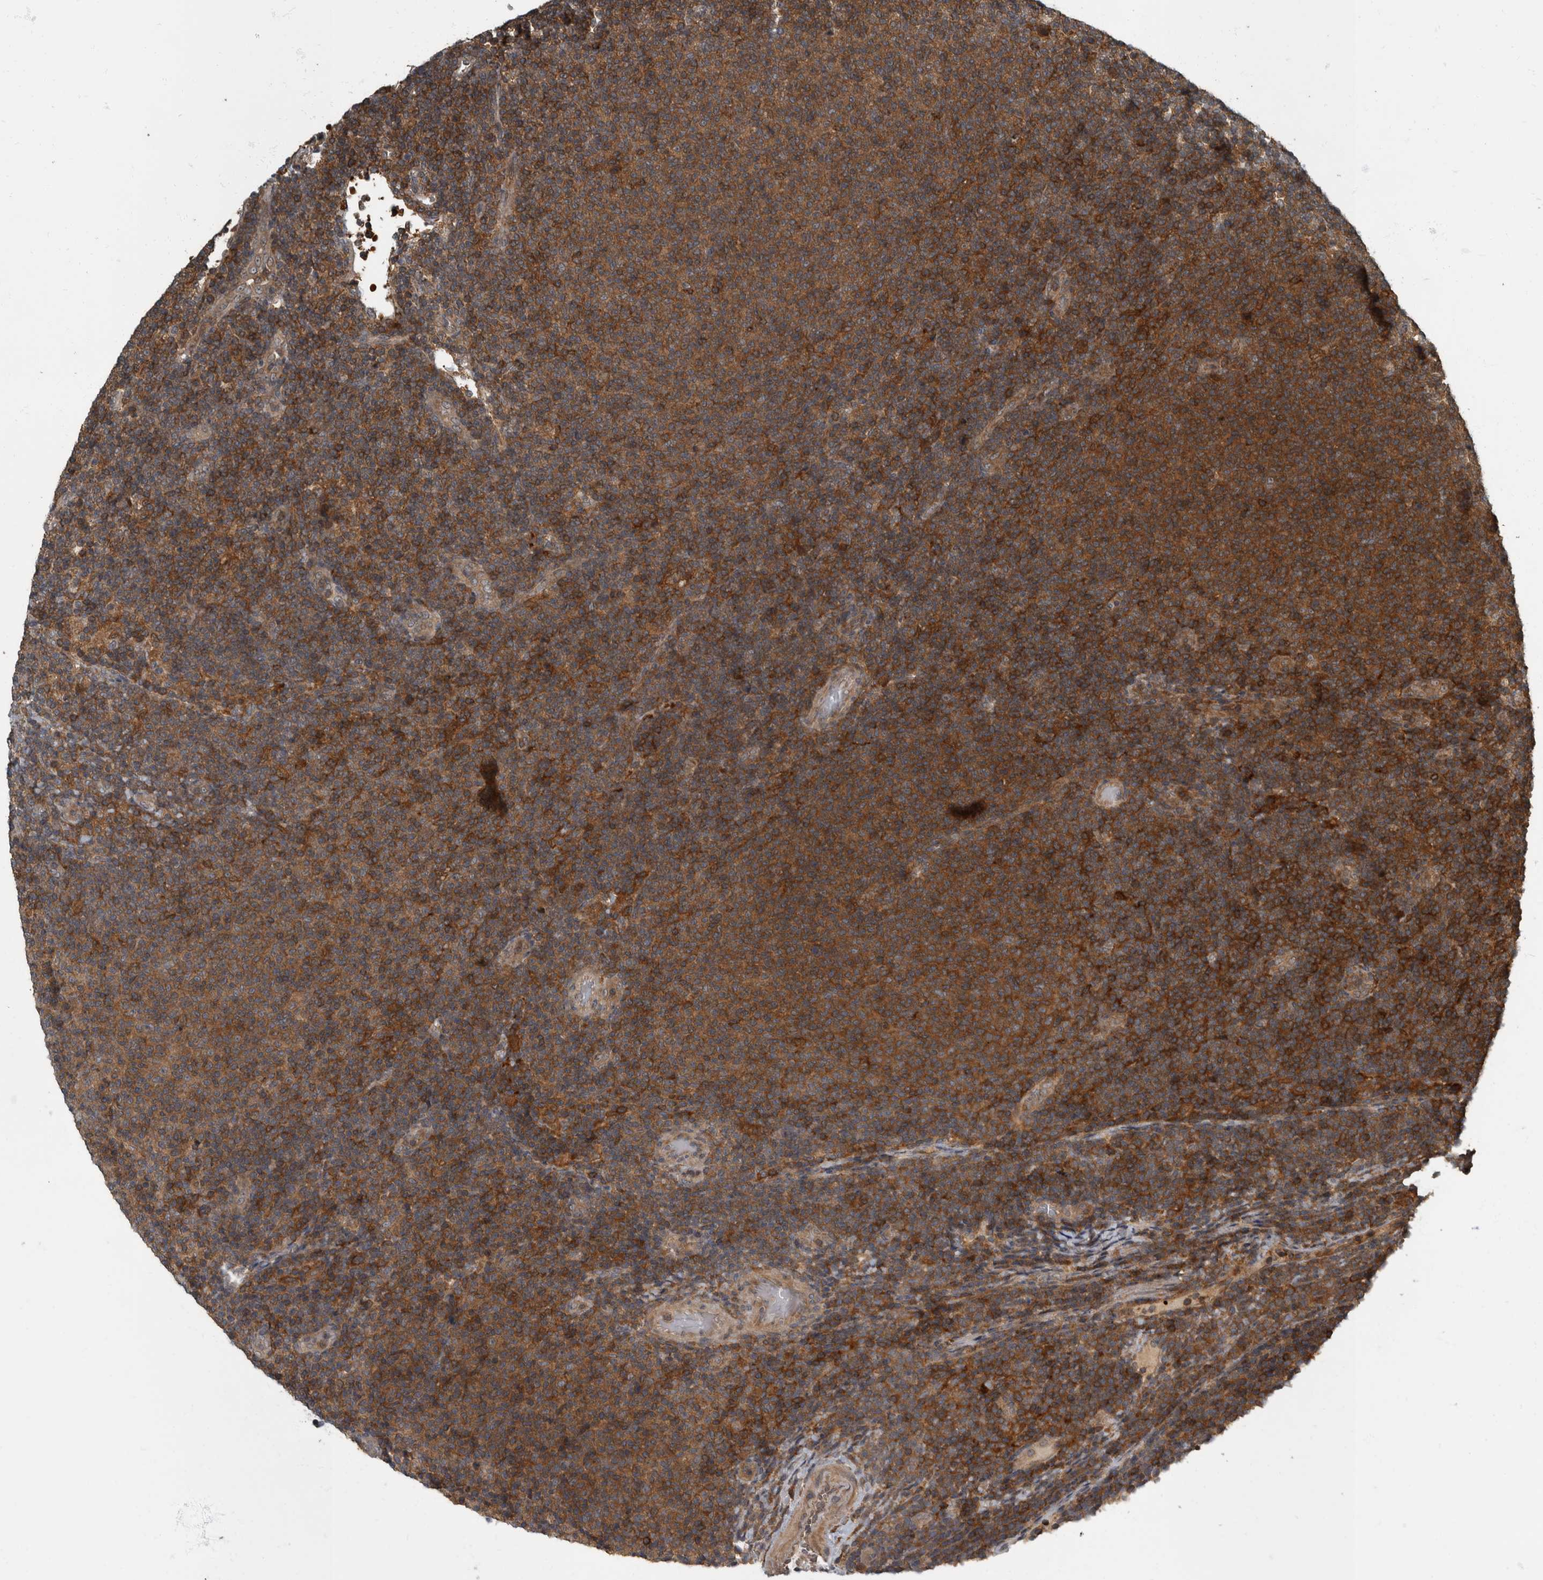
{"staining": {"intensity": "strong", "quantity": ">75%", "location": "cytoplasmic/membranous"}, "tissue": "lymphoma", "cell_type": "Tumor cells", "image_type": "cancer", "snomed": [{"axis": "morphology", "description": "Malignant lymphoma, non-Hodgkin's type, Low grade"}, {"axis": "topography", "description": "Lymph node"}], "caption": "Strong cytoplasmic/membranous protein staining is seen in approximately >75% of tumor cells in low-grade malignant lymphoma, non-Hodgkin's type.", "gene": "RABGGTB", "patient": {"sex": "male", "age": 66}}